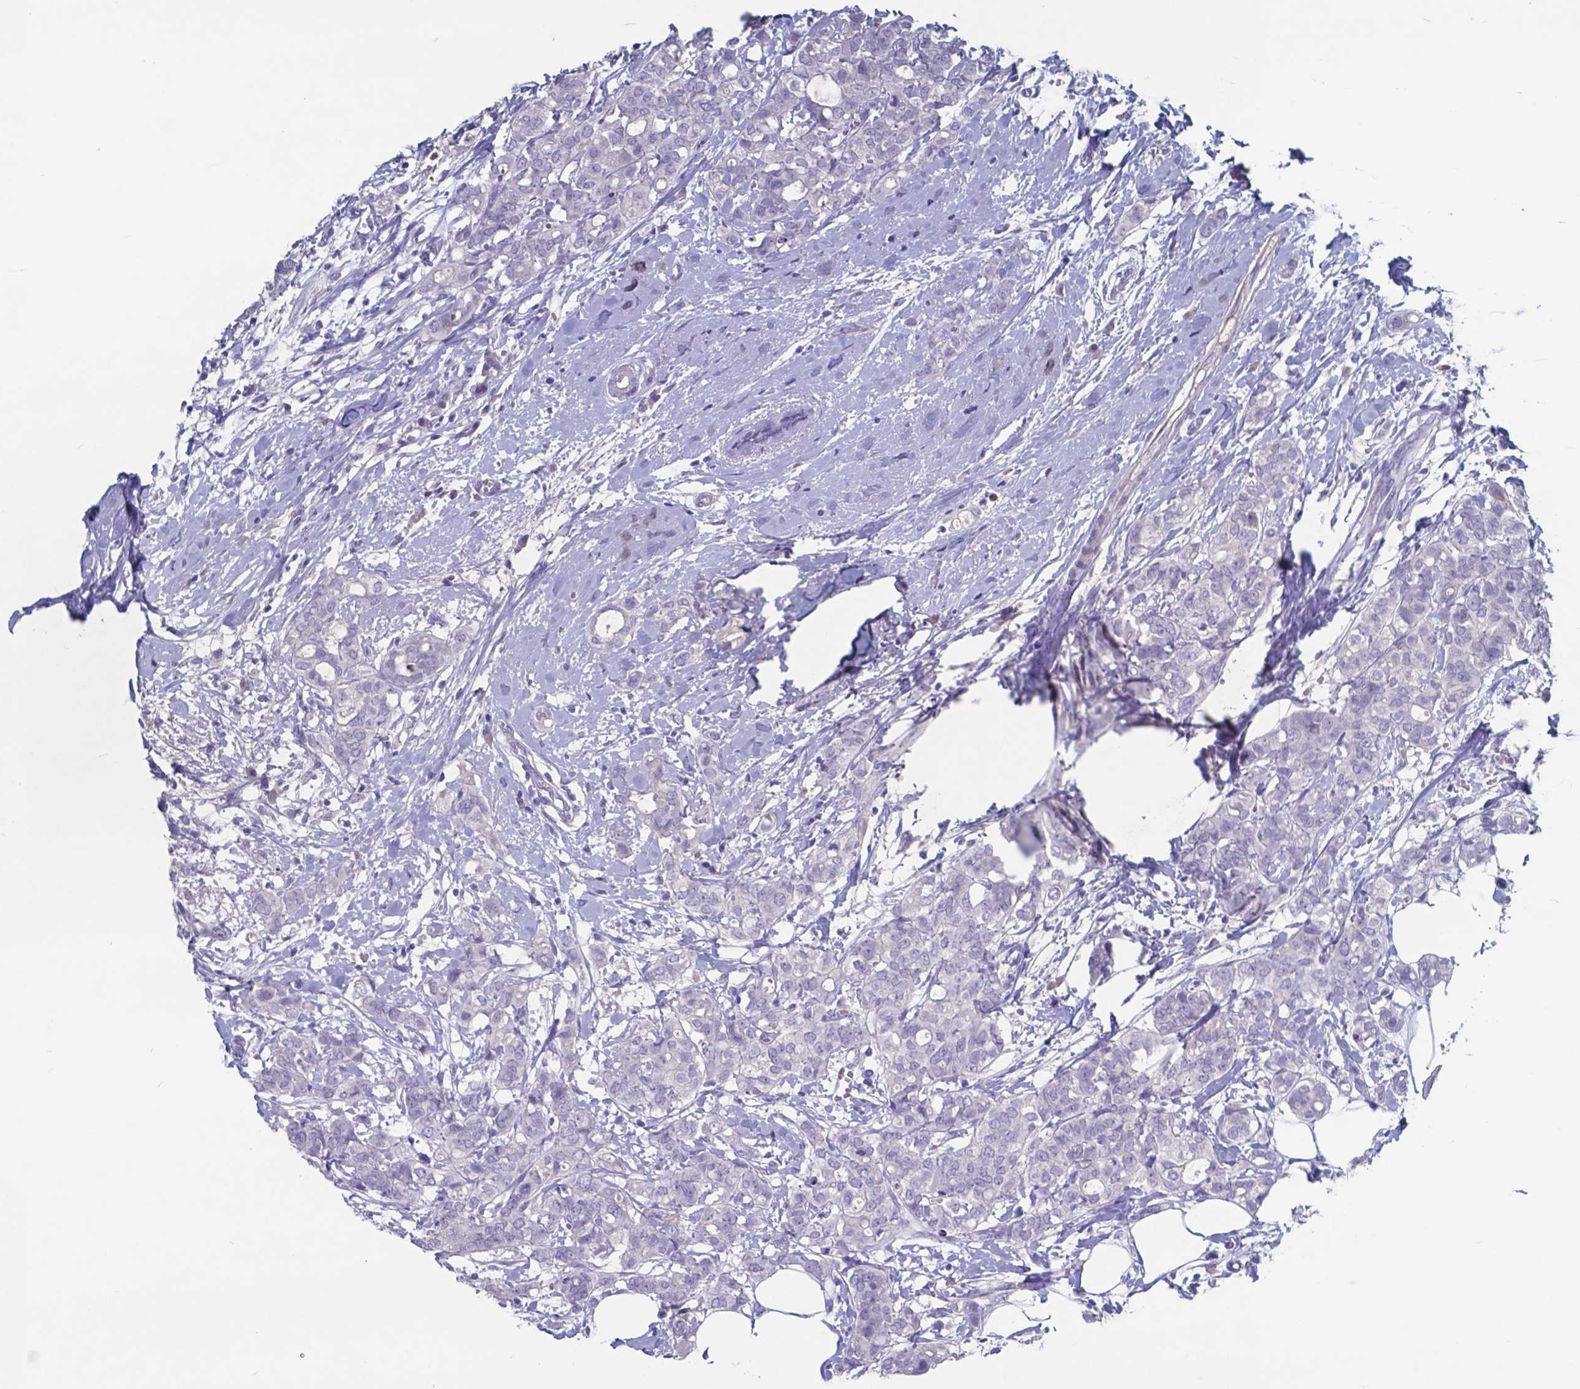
{"staining": {"intensity": "negative", "quantity": "none", "location": "none"}, "tissue": "breast cancer", "cell_type": "Tumor cells", "image_type": "cancer", "snomed": [{"axis": "morphology", "description": "Duct carcinoma"}, {"axis": "topography", "description": "Breast"}], "caption": "Micrograph shows no protein expression in tumor cells of breast intraductal carcinoma tissue. (DAB immunohistochemistry with hematoxylin counter stain).", "gene": "TTR", "patient": {"sex": "female", "age": 40}}